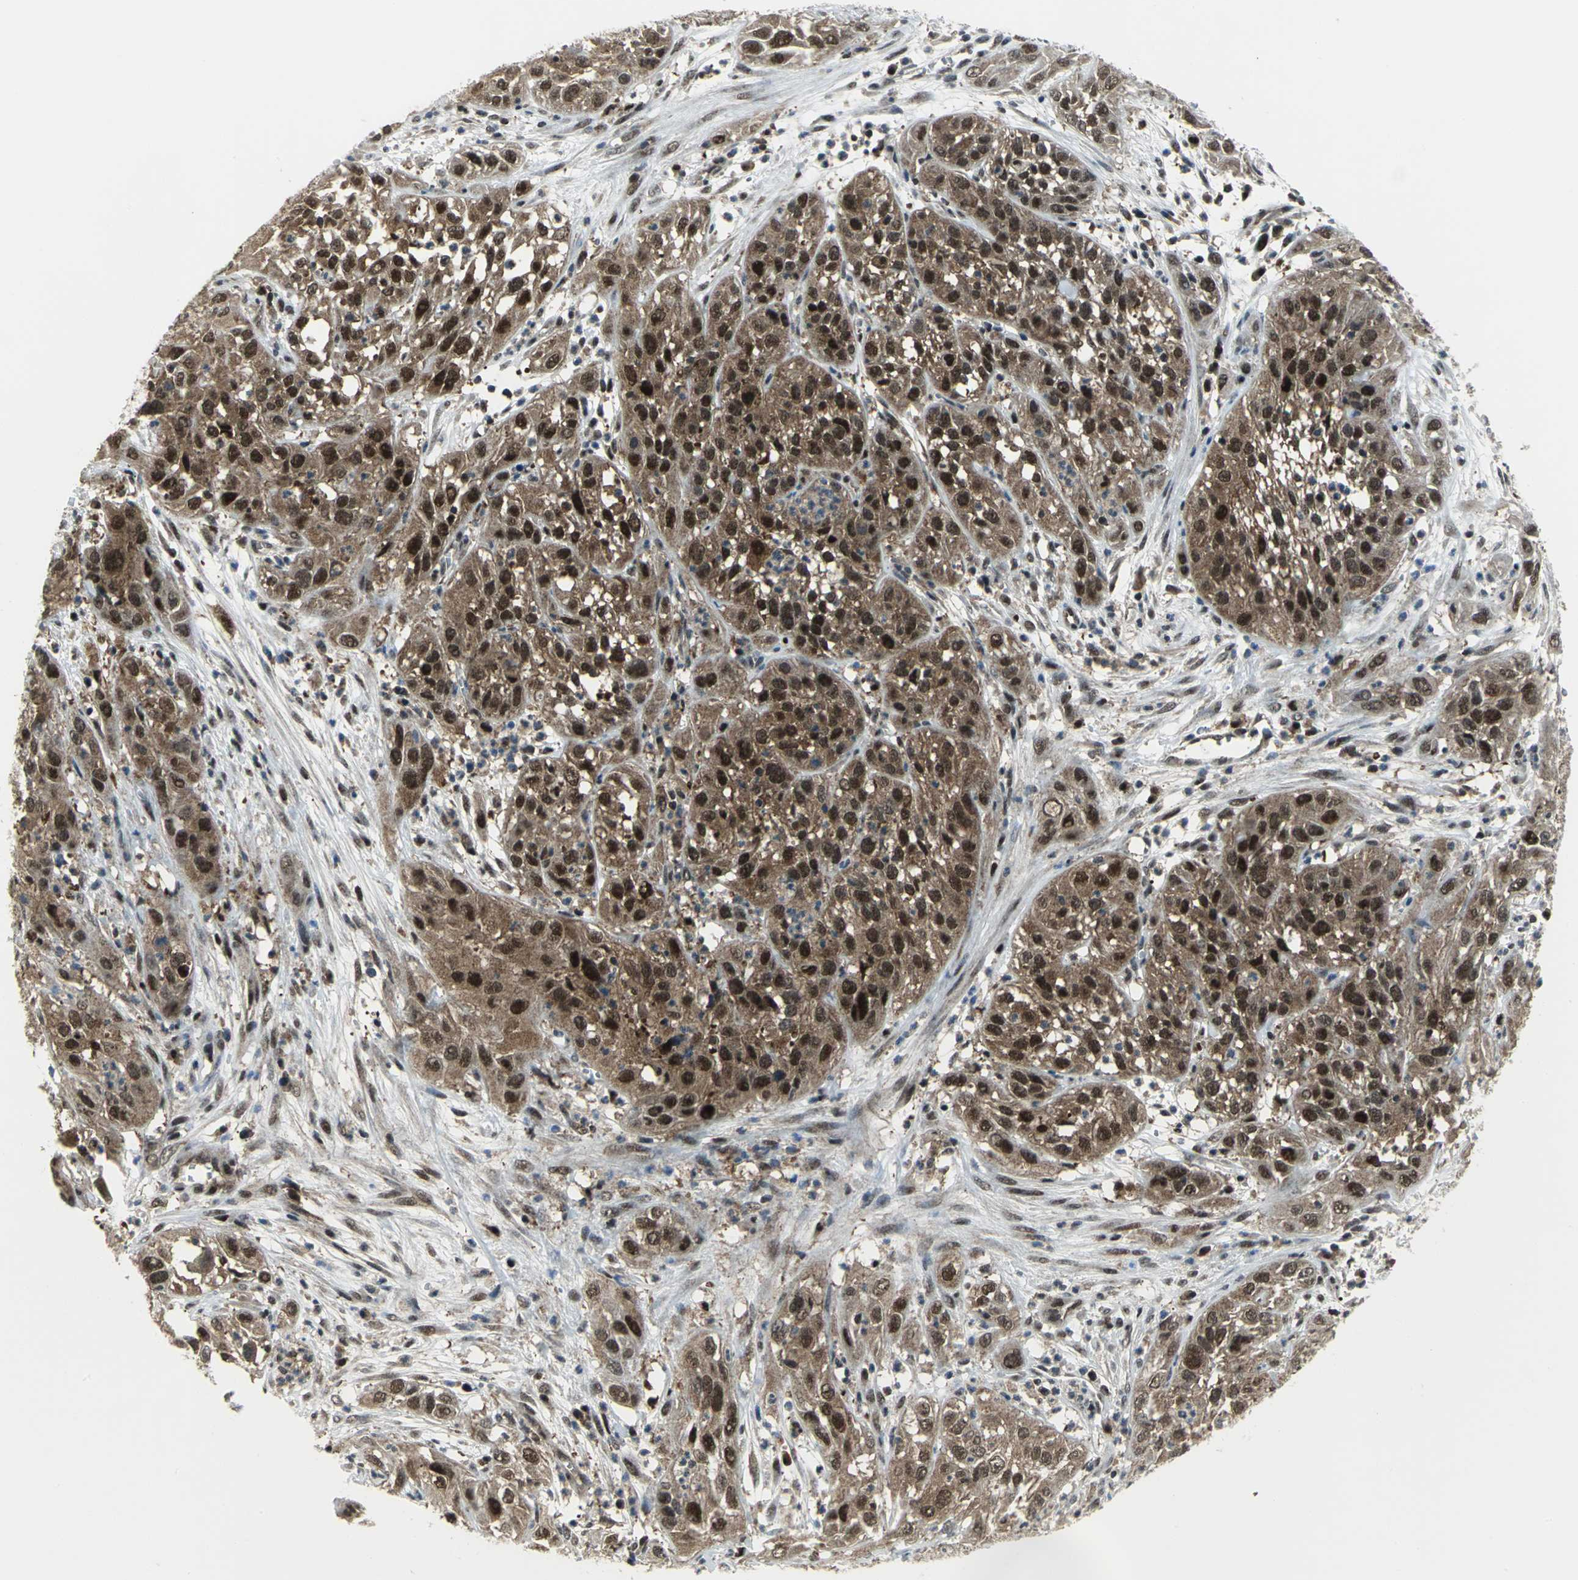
{"staining": {"intensity": "strong", "quantity": ">75%", "location": "nuclear"}, "tissue": "cervical cancer", "cell_type": "Tumor cells", "image_type": "cancer", "snomed": [{"axis": "morphology", "description": "Squamous cell carcinoma, NOS"}, {"axis": "topography", "description": "Cervix"}], "caption": "Cervical cancer (squamous cell carcinoma) tissue demonstrates strong nuclear staining in about >75% of tumor cells", "gene": "PSMA4", "patient": {"sex": "female", "age": 32}}